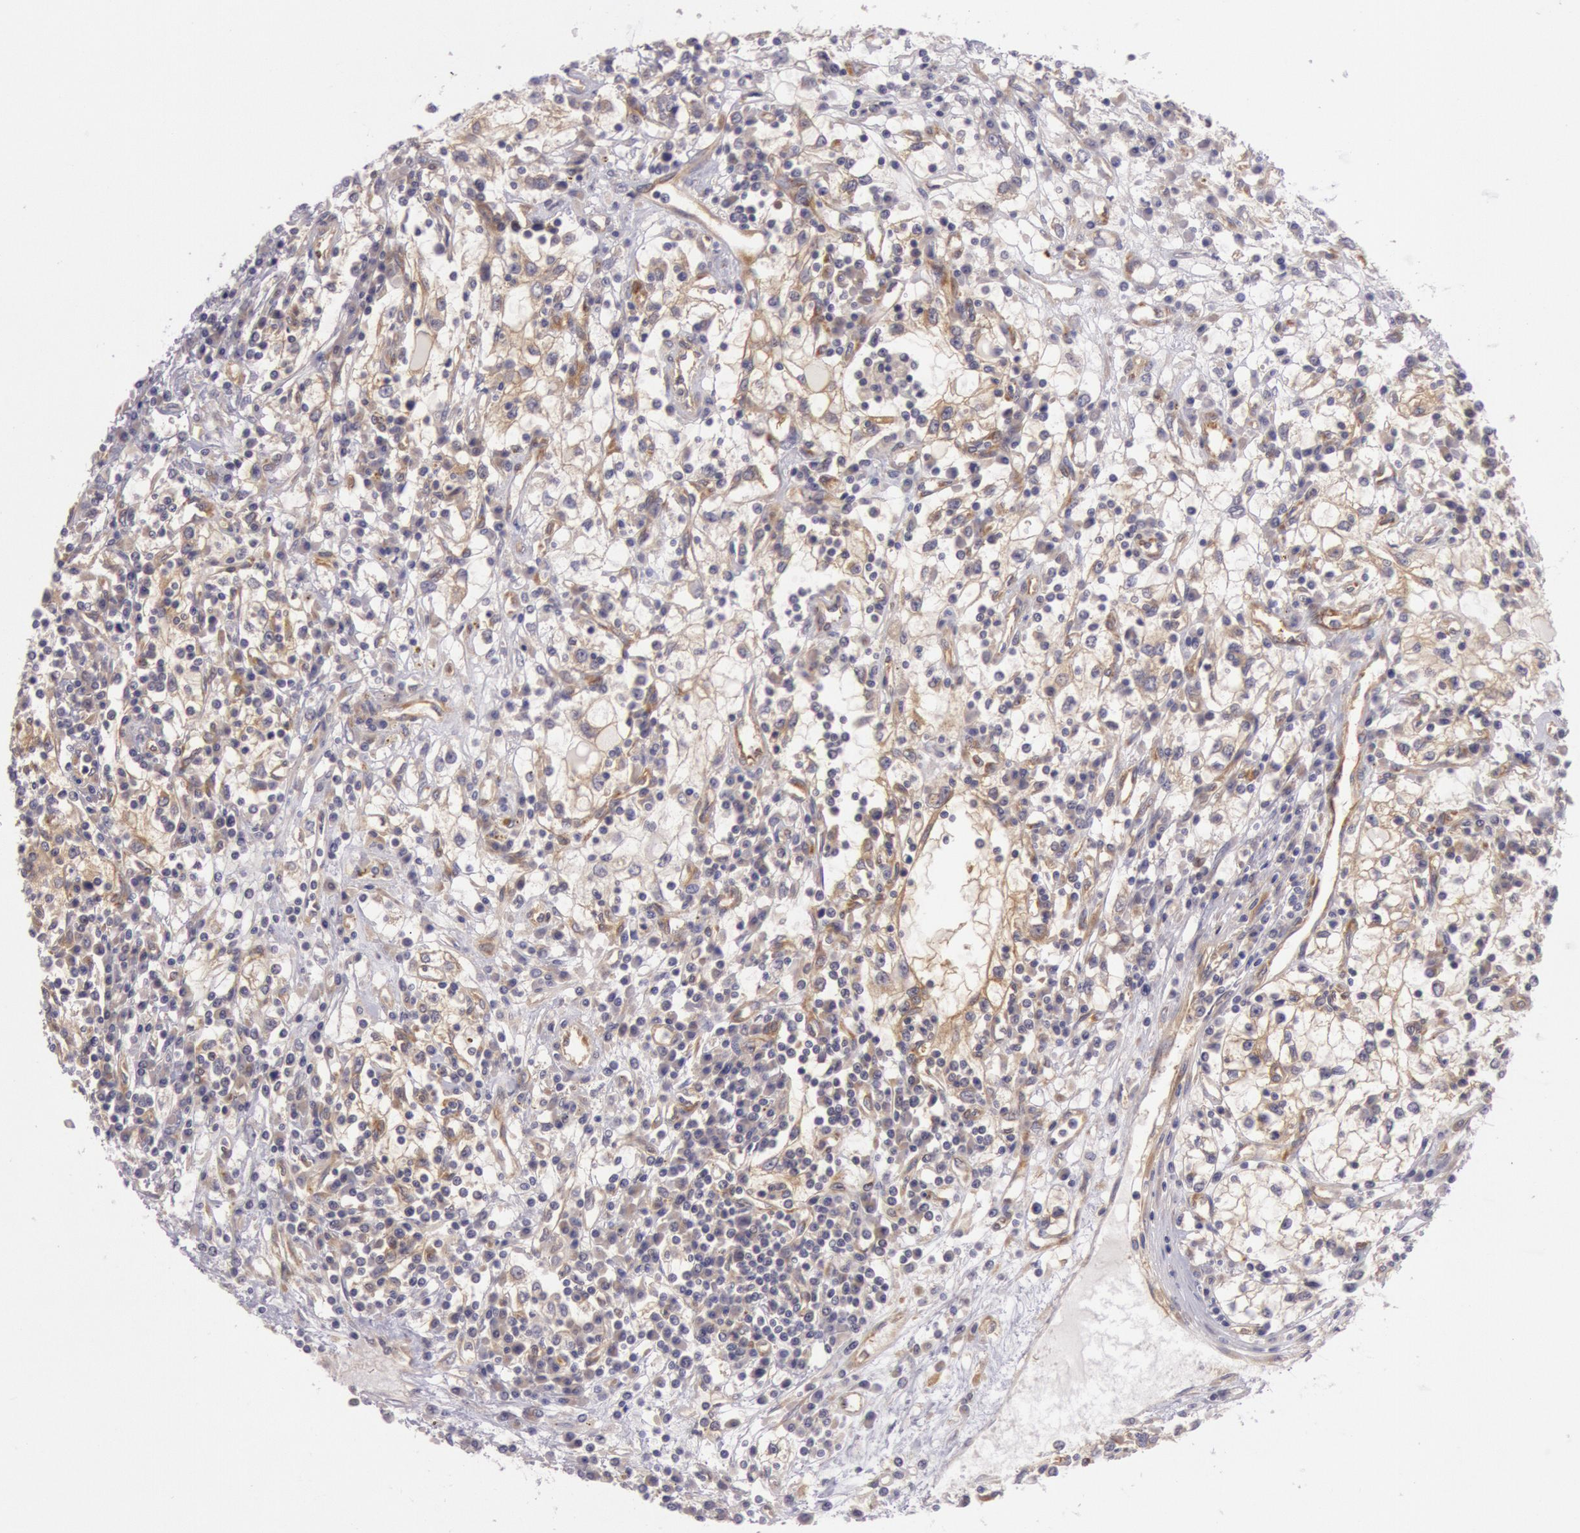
{"staining": {"intensity": "weak", "quantity": "25%-75%", "location": "cytoplasmic/membranous"}, "tissue": "renal cancer", "cell_type": "Tumor cells", "image_type": "cancer", "snomed": [{"axis": "morphology", "description": "Adenocarcinoma, NOS"}, {"axis": "topography", "description": "Kidney"}], "caption": "Immunohistochemical staining of human renal cancer demonstrates weak cytoplasmic/membranous protein positivity in about 25%-75% of tumor cells. Immunohistochemistry stains the protein of interest in brown and the nuclei are stained blue.", "gene": "CHUK", "patient": {"sex": "male", "age": 82}}